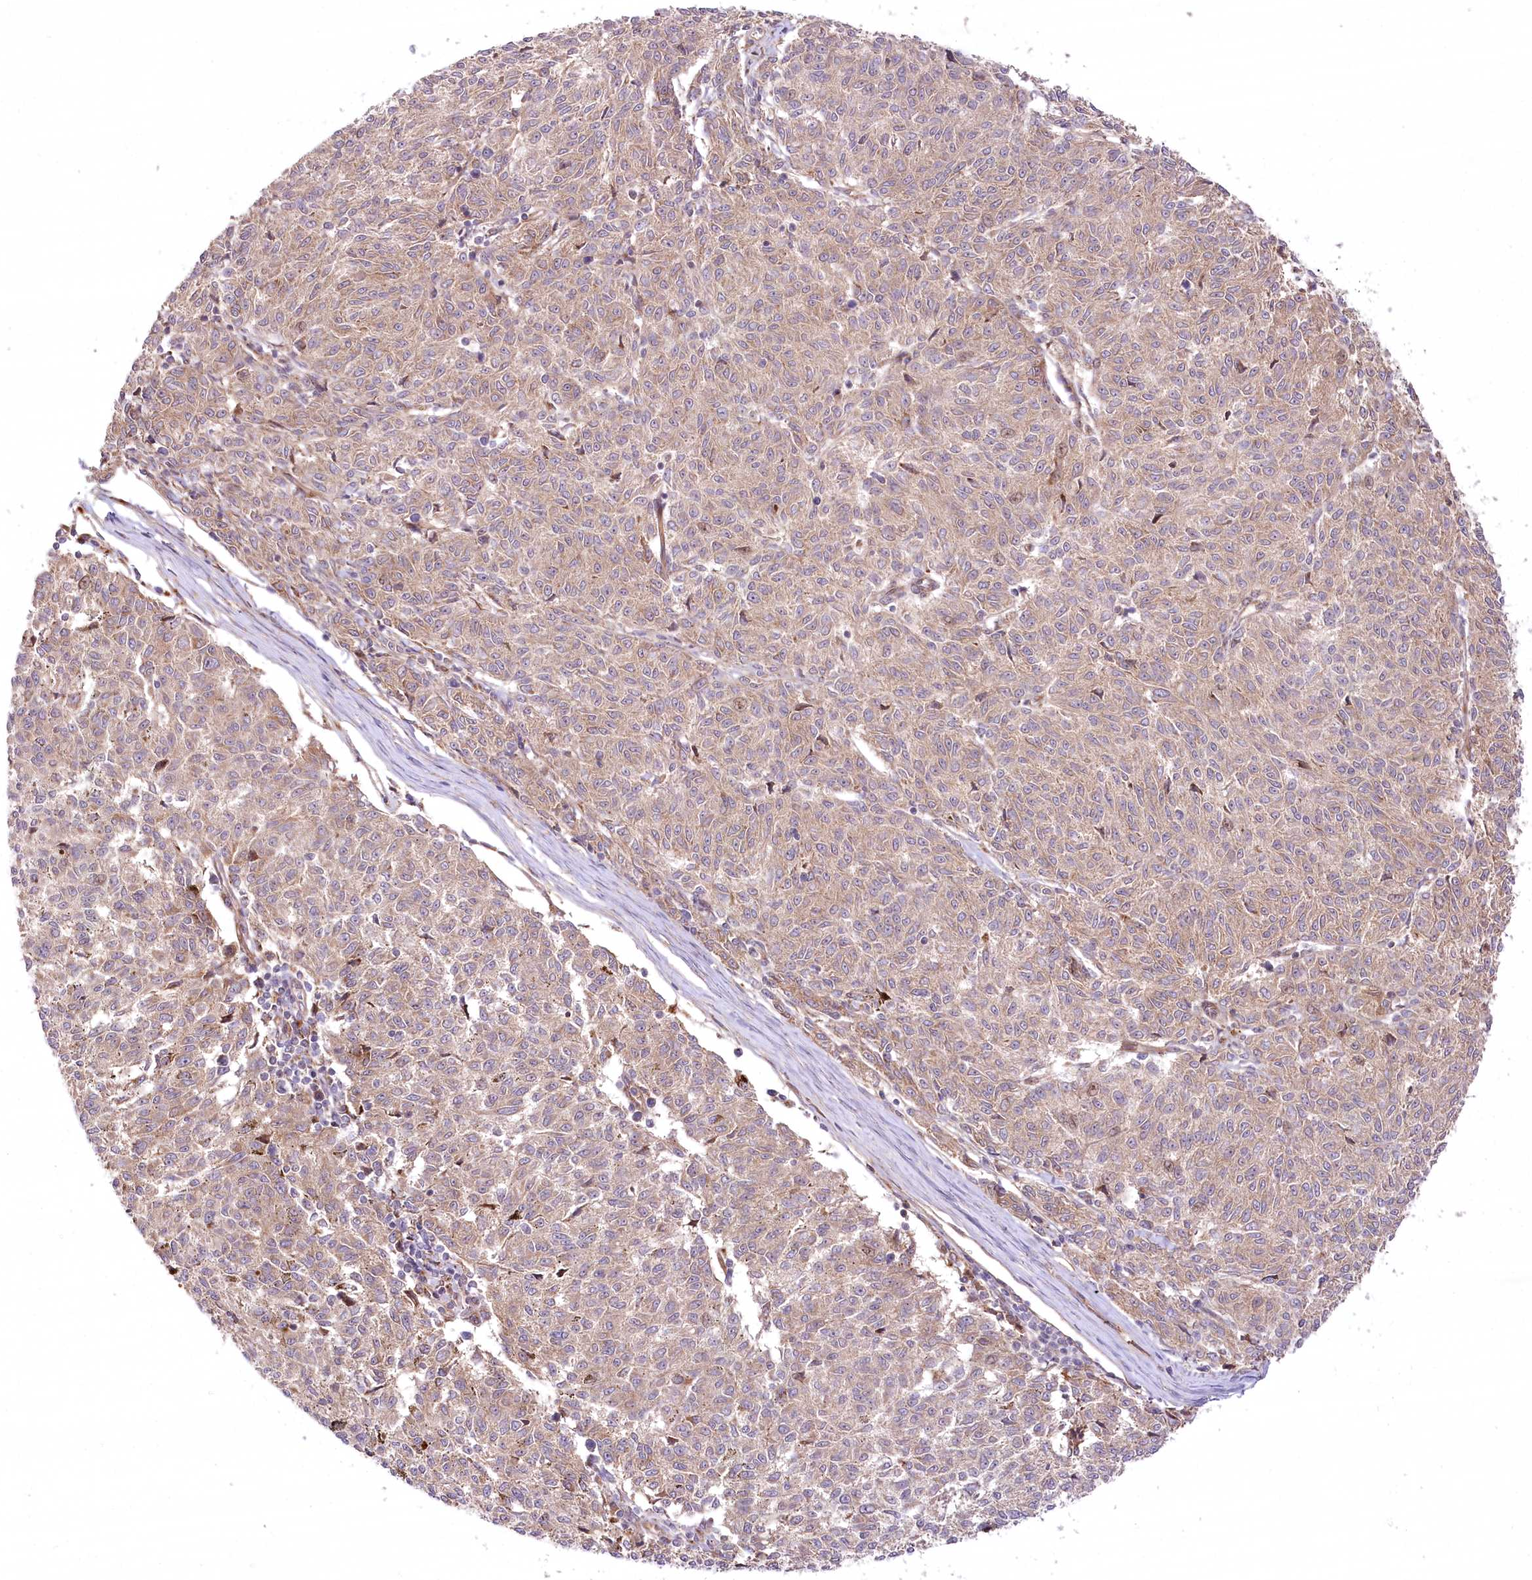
{"staining": {"intensity": "weak", "quantity": ">75%", "location": "cytoplasmic/membranous"}, "tissue": "melanoma", "cell_type": "Tumor cells", "image_type": "cancer", "snomed": [{"axis": "morphology", "description": "Malignant melanoma, NOS"}, {"axis": "topography", "description": "Skin"}], "caption": "The micrograph displays immunohistochemical staining of melanoma. There is weak cytoplasmic/membranous expression is identified in about >75% of tumor cells.", "gene": "PSTK", "patient": {"sex": "female", "age": 72}}